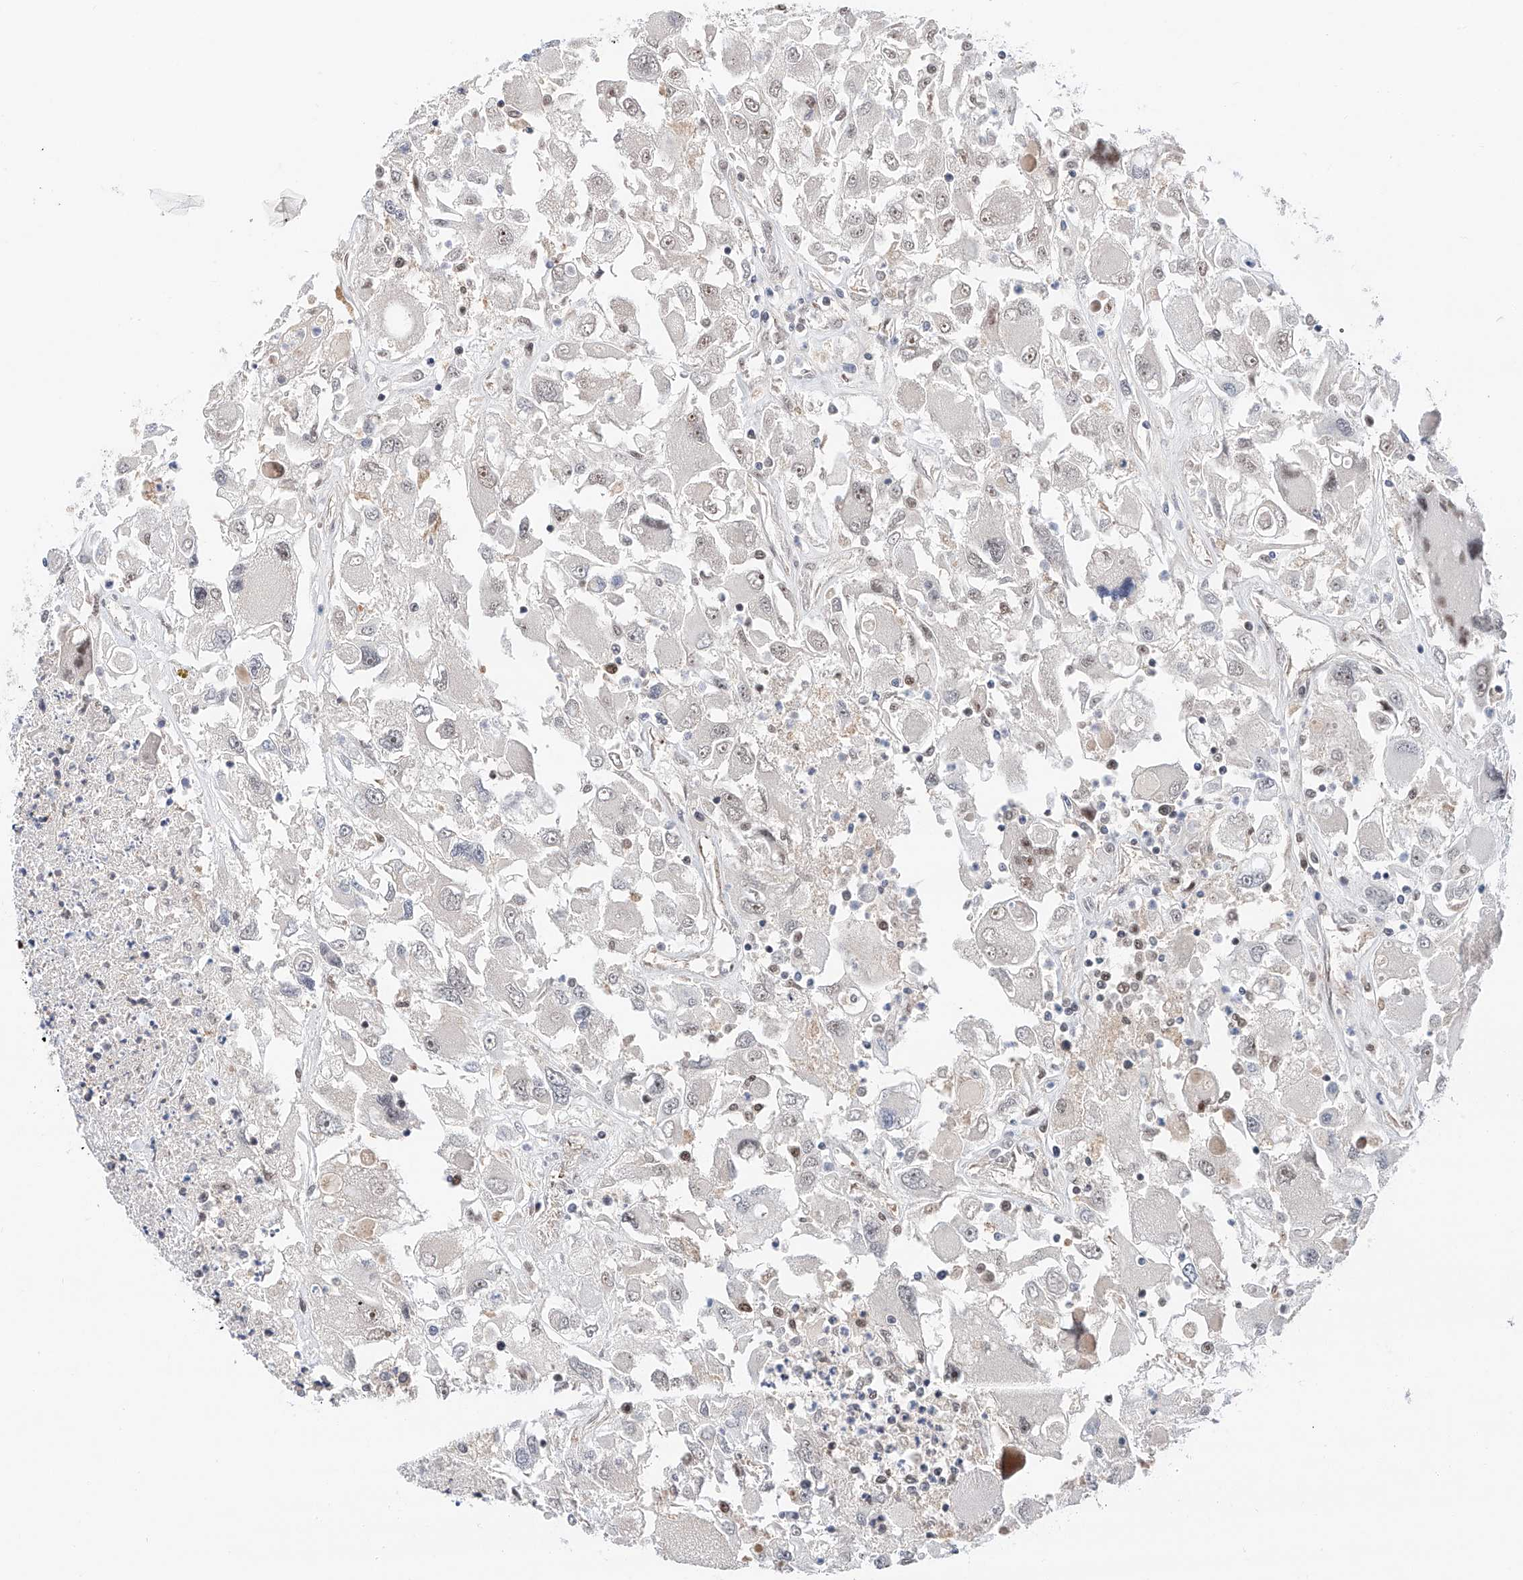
{"staining": {"intensity": "negative", "quantity": "none", "location": "none"}, "tissue": "renal cancer", "cell_type": "Tumor cells", "image_type": "cancer", "snomed": [{"axis": "morphology", "description": "Adenocarcinoma, NOS"}, {"axis": "topography", "description": "Kidney"}], "caption": "An immunohistochemistry photomicrograph of adenocarcinoma (renal) is shown. There is no staining in tumor cells of adenocarcinoma (renal).", "gene": "SNRNP200", "patient": {"sex": "female", "age": 52}}